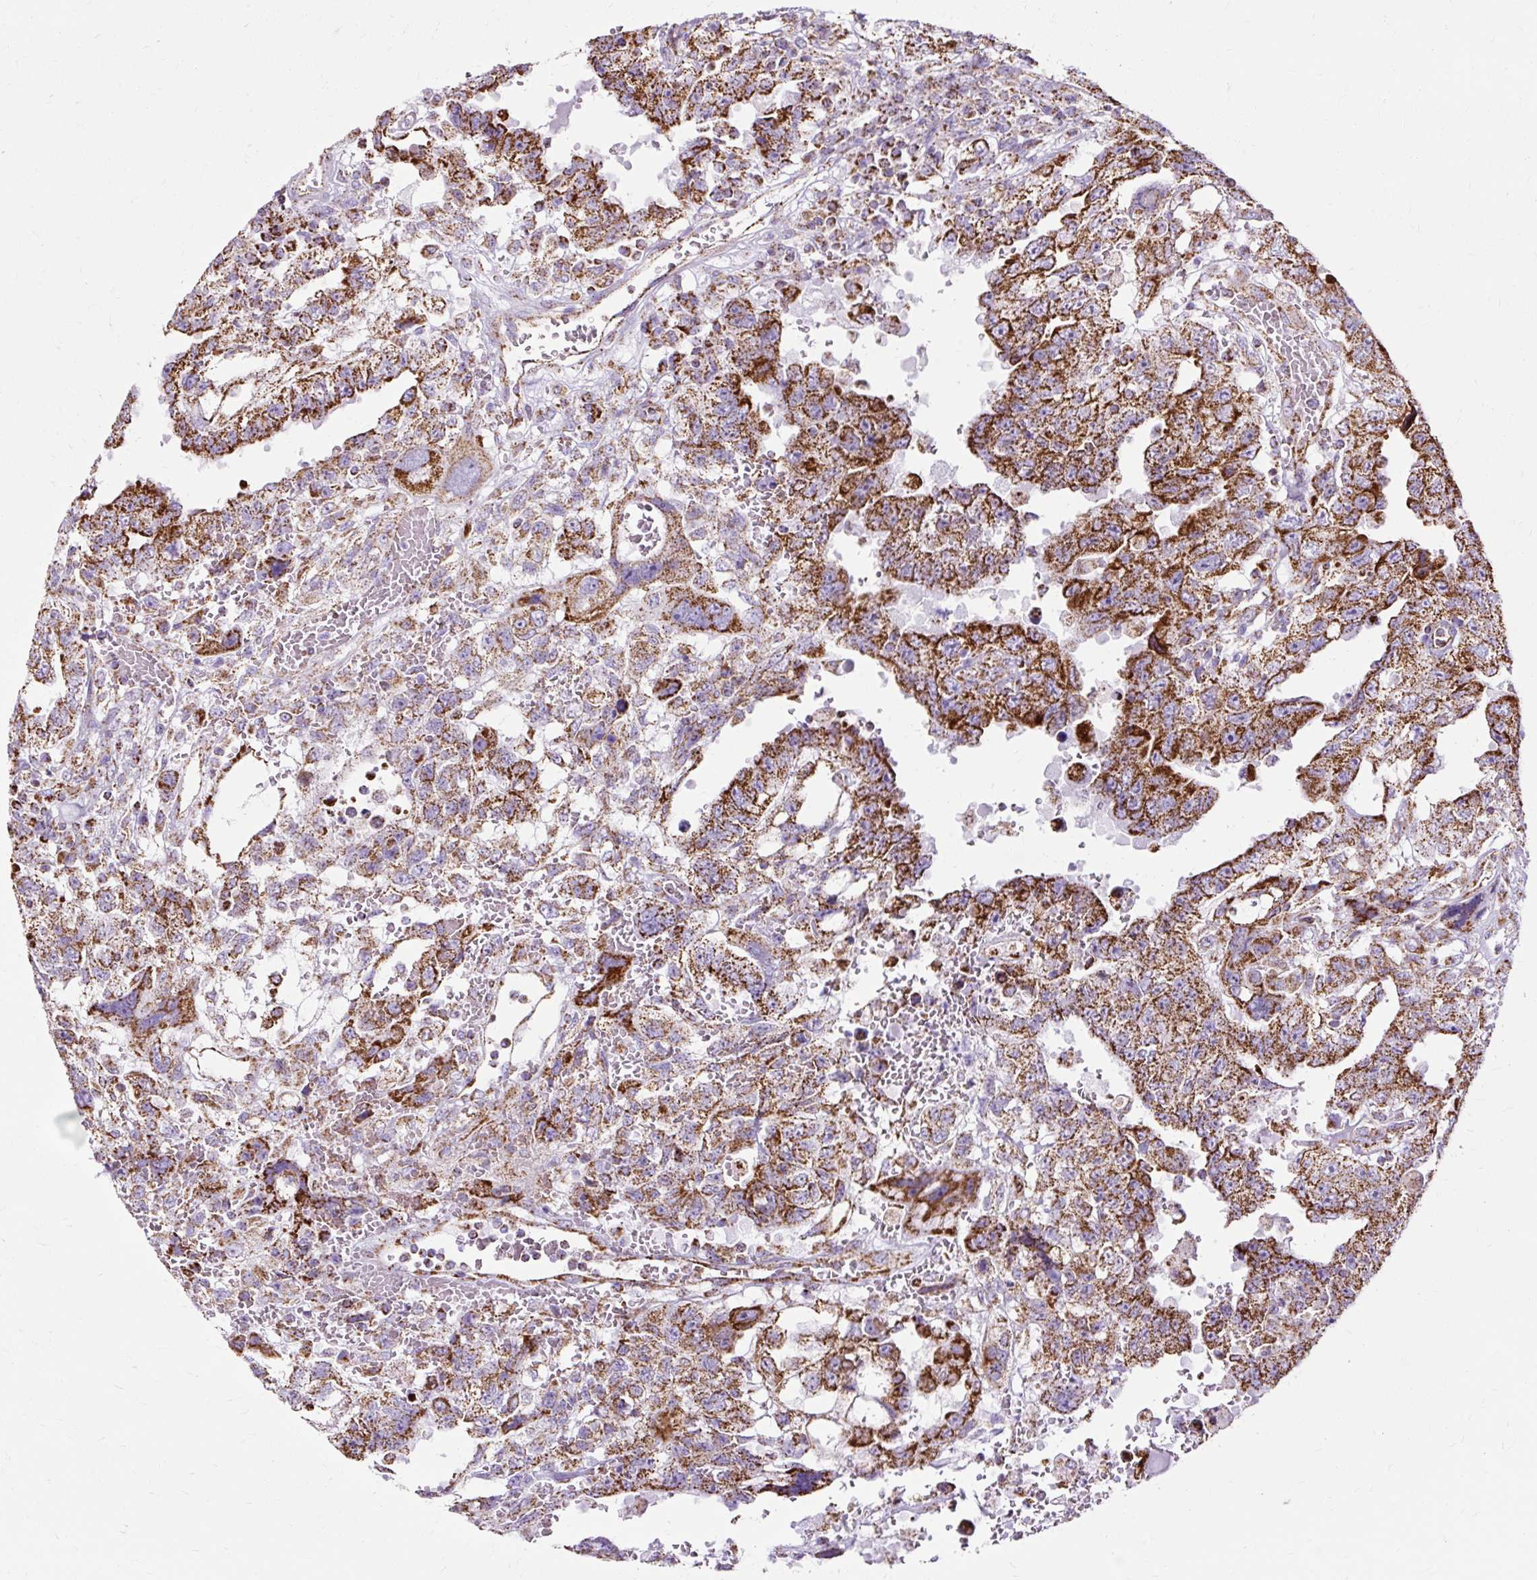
{"staining": {"intensity": "strong", "quantity": ">75%", "location": "cytoplasmic/membranous"}, "tissue": "testis cancer", "cell_type": "Tumor cells", "image_type": "cancer", "snomed": [{"axis": "morphology", "description": "Carcinoma, Embryonal, NOS"}, {"axis": "topography", "description": "Testis"}], "caption": "Protein staining of testis embryonal carcinoma tissue demonstrates strong cytoplasmic/membranous positivity in approximately >75% of tumor cells. (Stains: DAB in brown, nuclei in blue, Microscopy: brightfield microscopy at high magnification).", "gene": "DLAT", "patient": {"sex": "male", "age": 26}}